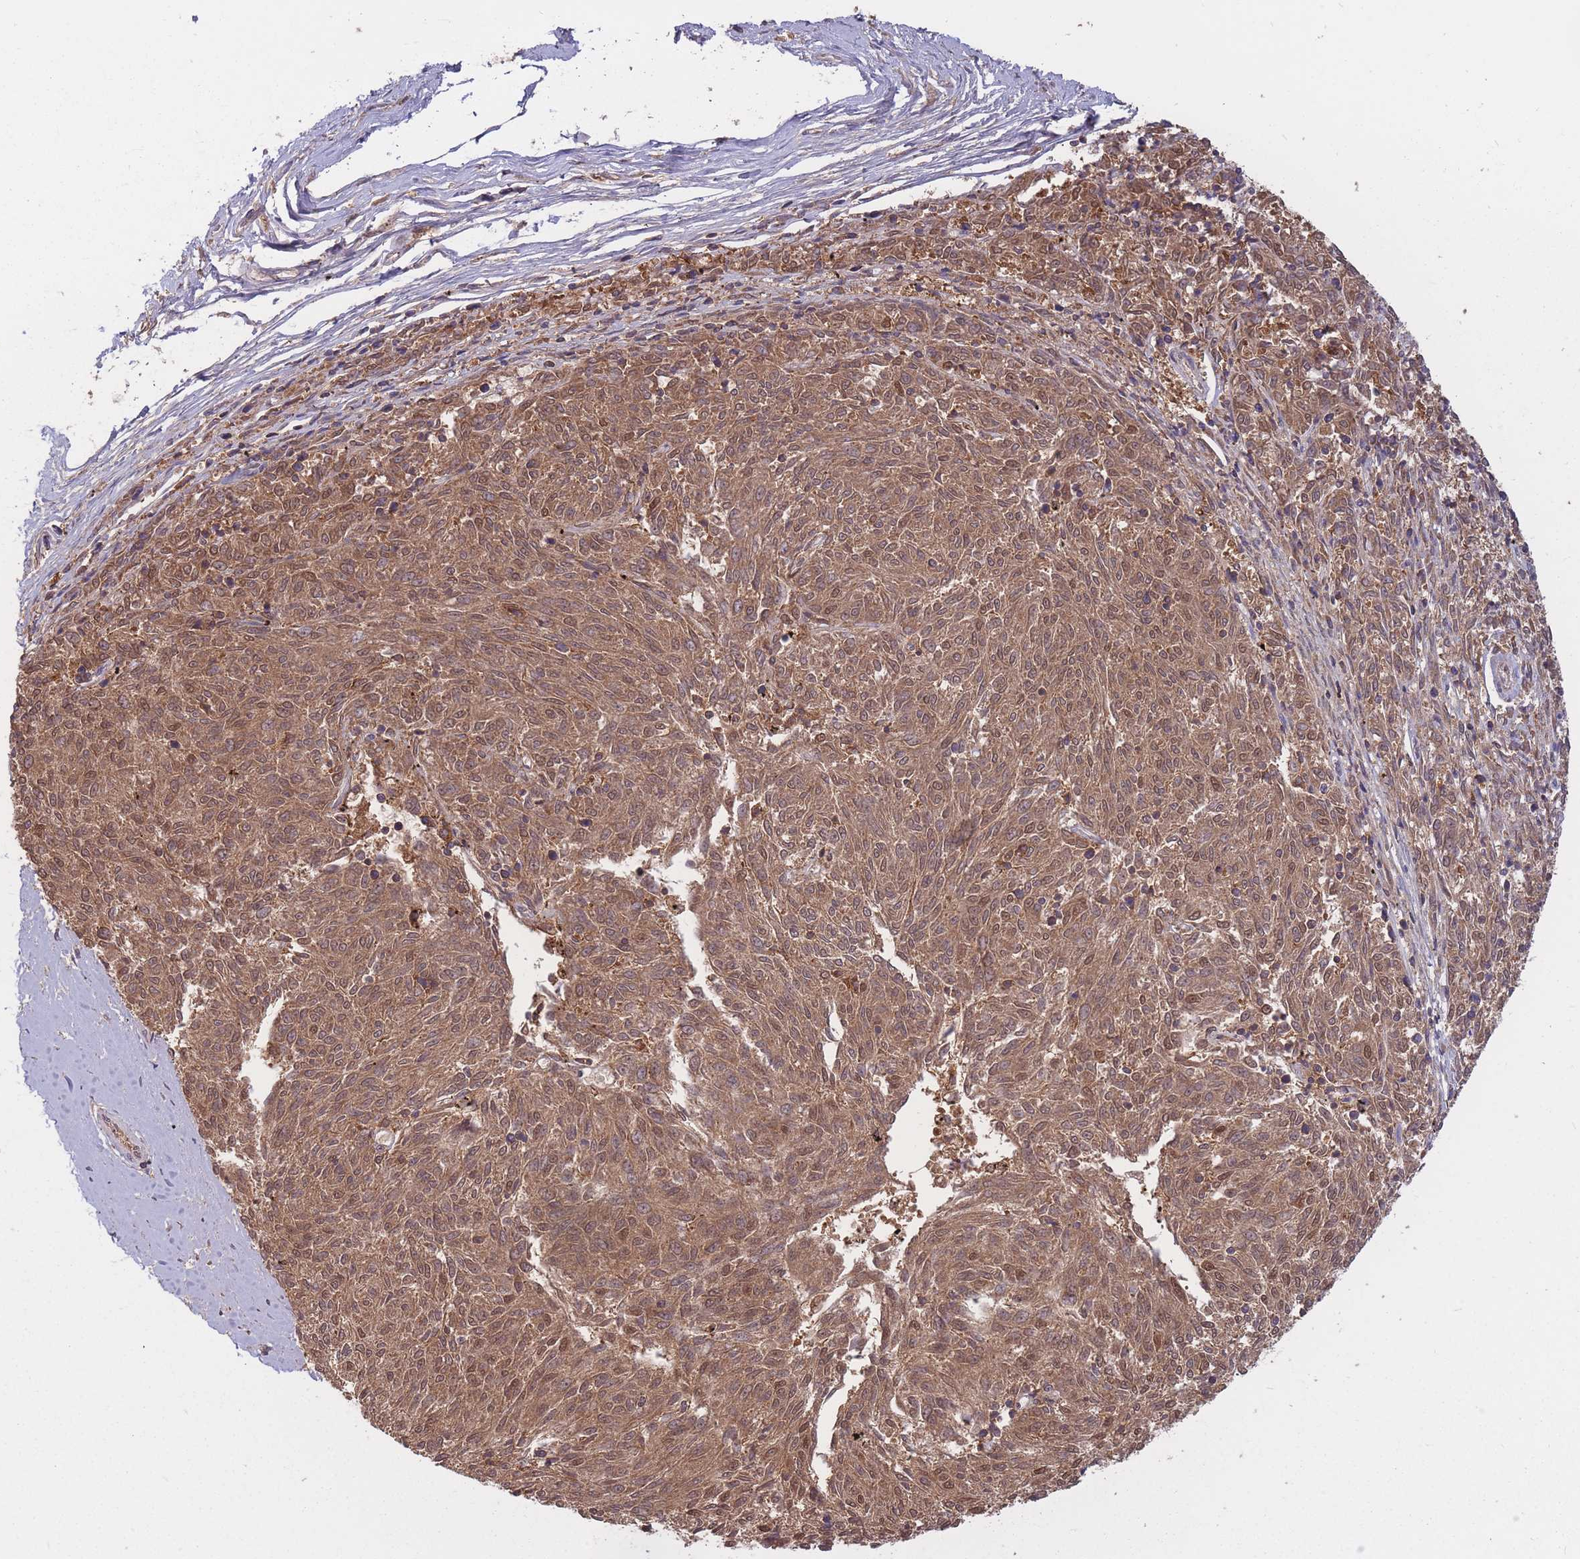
{"staining": {"intensity": "moderate", "quantity": ">75%", "location": "cytoplasmic/membranous,nuclear"}, "tissue": "melanoma", "cell_type": "Tumor cells", "image_type": "cancer", "snomed": [{"axis": "morphology", "description": "Malignant melanoma, NOS"}, {"axis": "topography", "description": "Skin"}], "caption": "Immunohistochemical staining of human melanoma demonstrates moderate cytoplasmic/membranous and nuclear protein positivity in about >75% of tumor cells. Ihc stains the protein of interest in brown and the nuclei are stained blue.", "gene": "GMIP", "patient": {"sex": "female", "age": 72}}